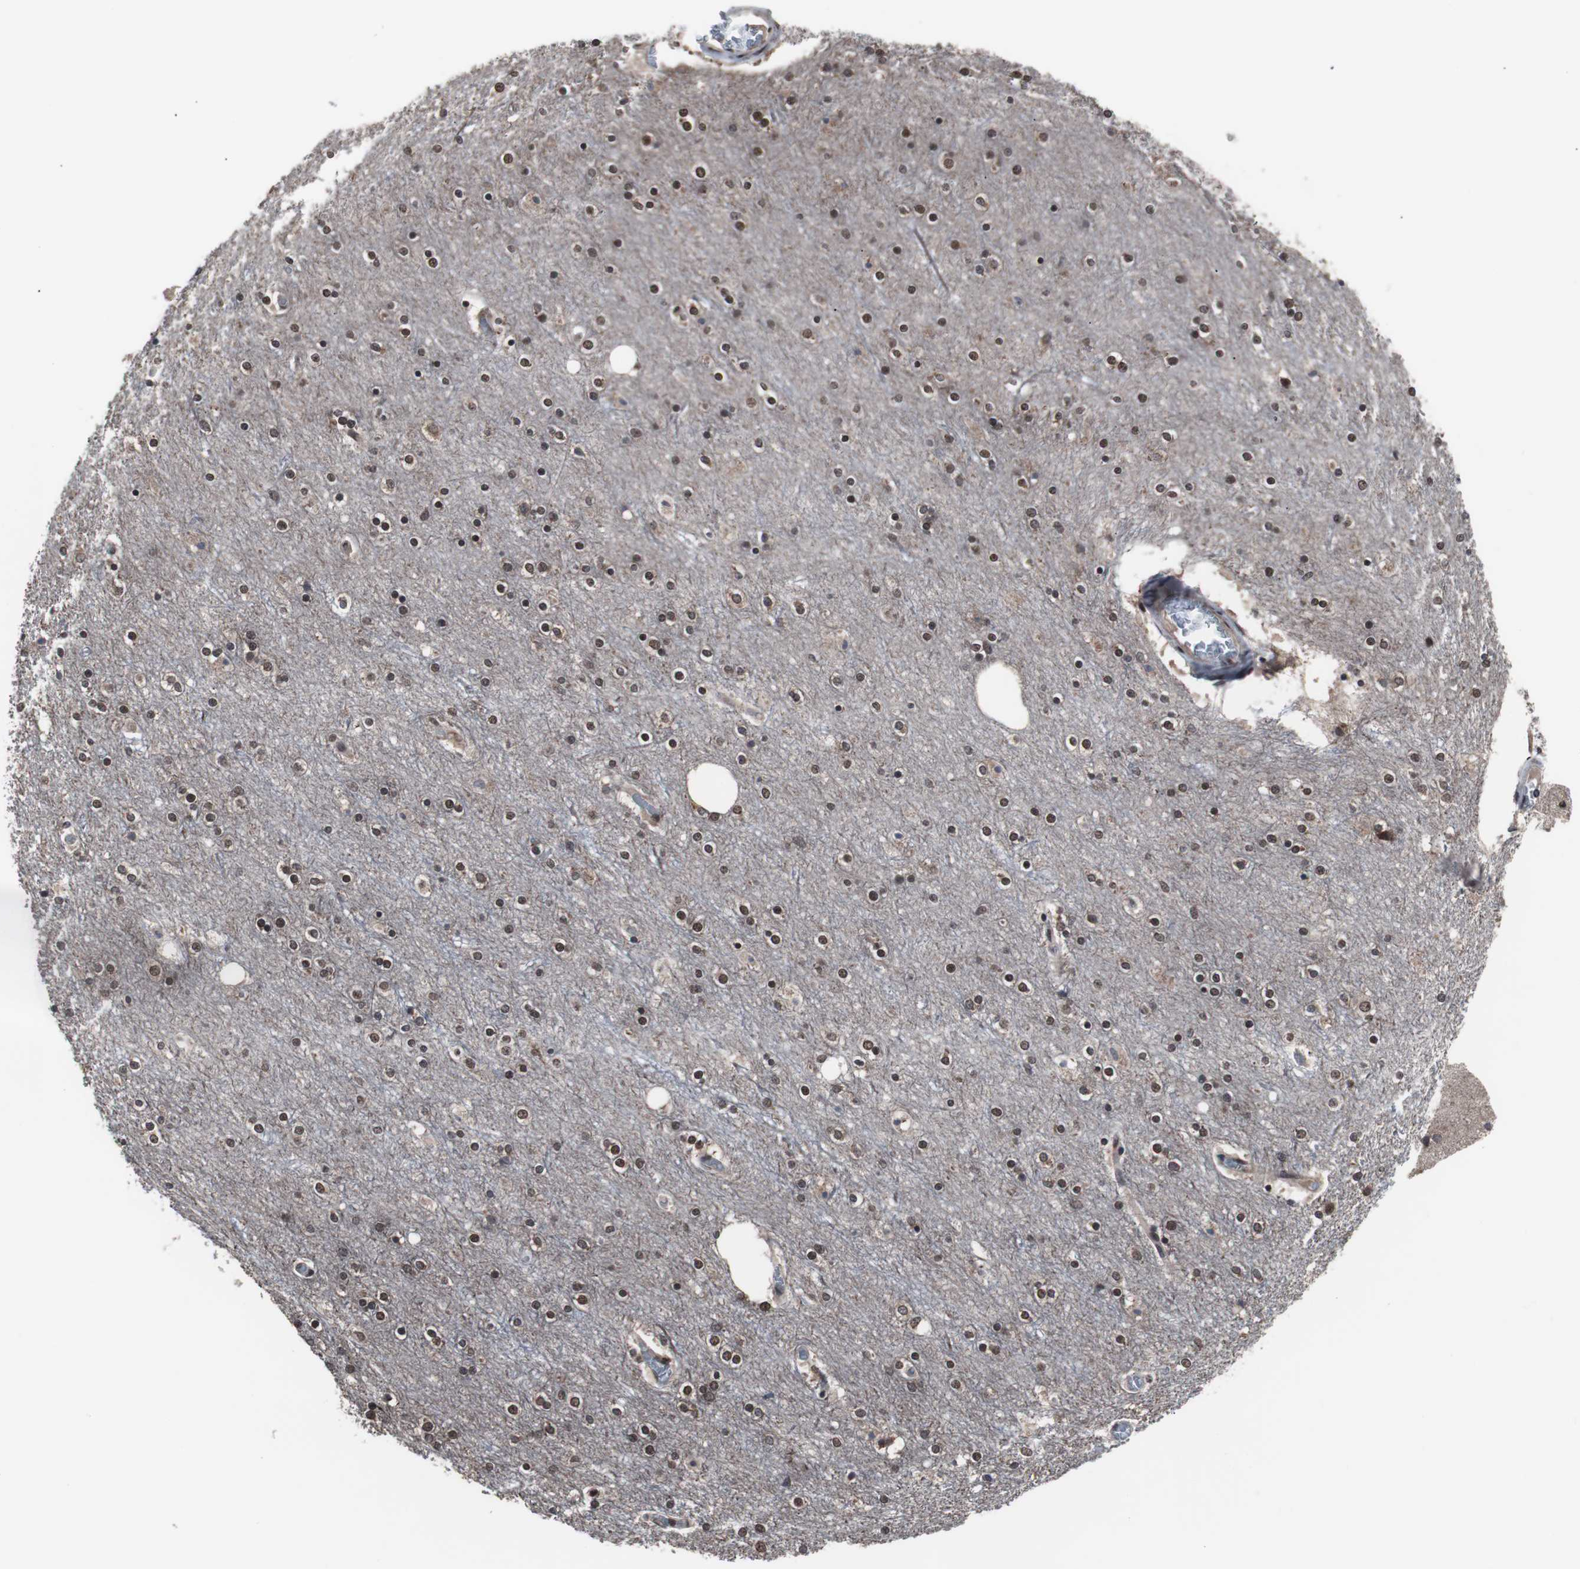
{"staining": {"intensity": "moderate", "quantity": ">75%", "location": "nuclear"}, "tissue": "cerebral cortex", "cell_type": "Endothelial cells", "image_type": "normal", "snomed": [{"axis": "morphology", "description": "Normal tissue, NOS"}, {"axis": "topography", "description": "Cerebral cortex"}], "caption": "A medium amount of moderate nuclear staining is appreciated in approximately >75% of endothelial cells in benign cerebral cortex. (Stains: DAB (3,3'-diaminobenzidine) in brown, nuclei in blue, Microscopy: brightfield microscopy at high magnification).", "gene": "GTF2F2", "patient": {"sex": "female", "age": 54}}